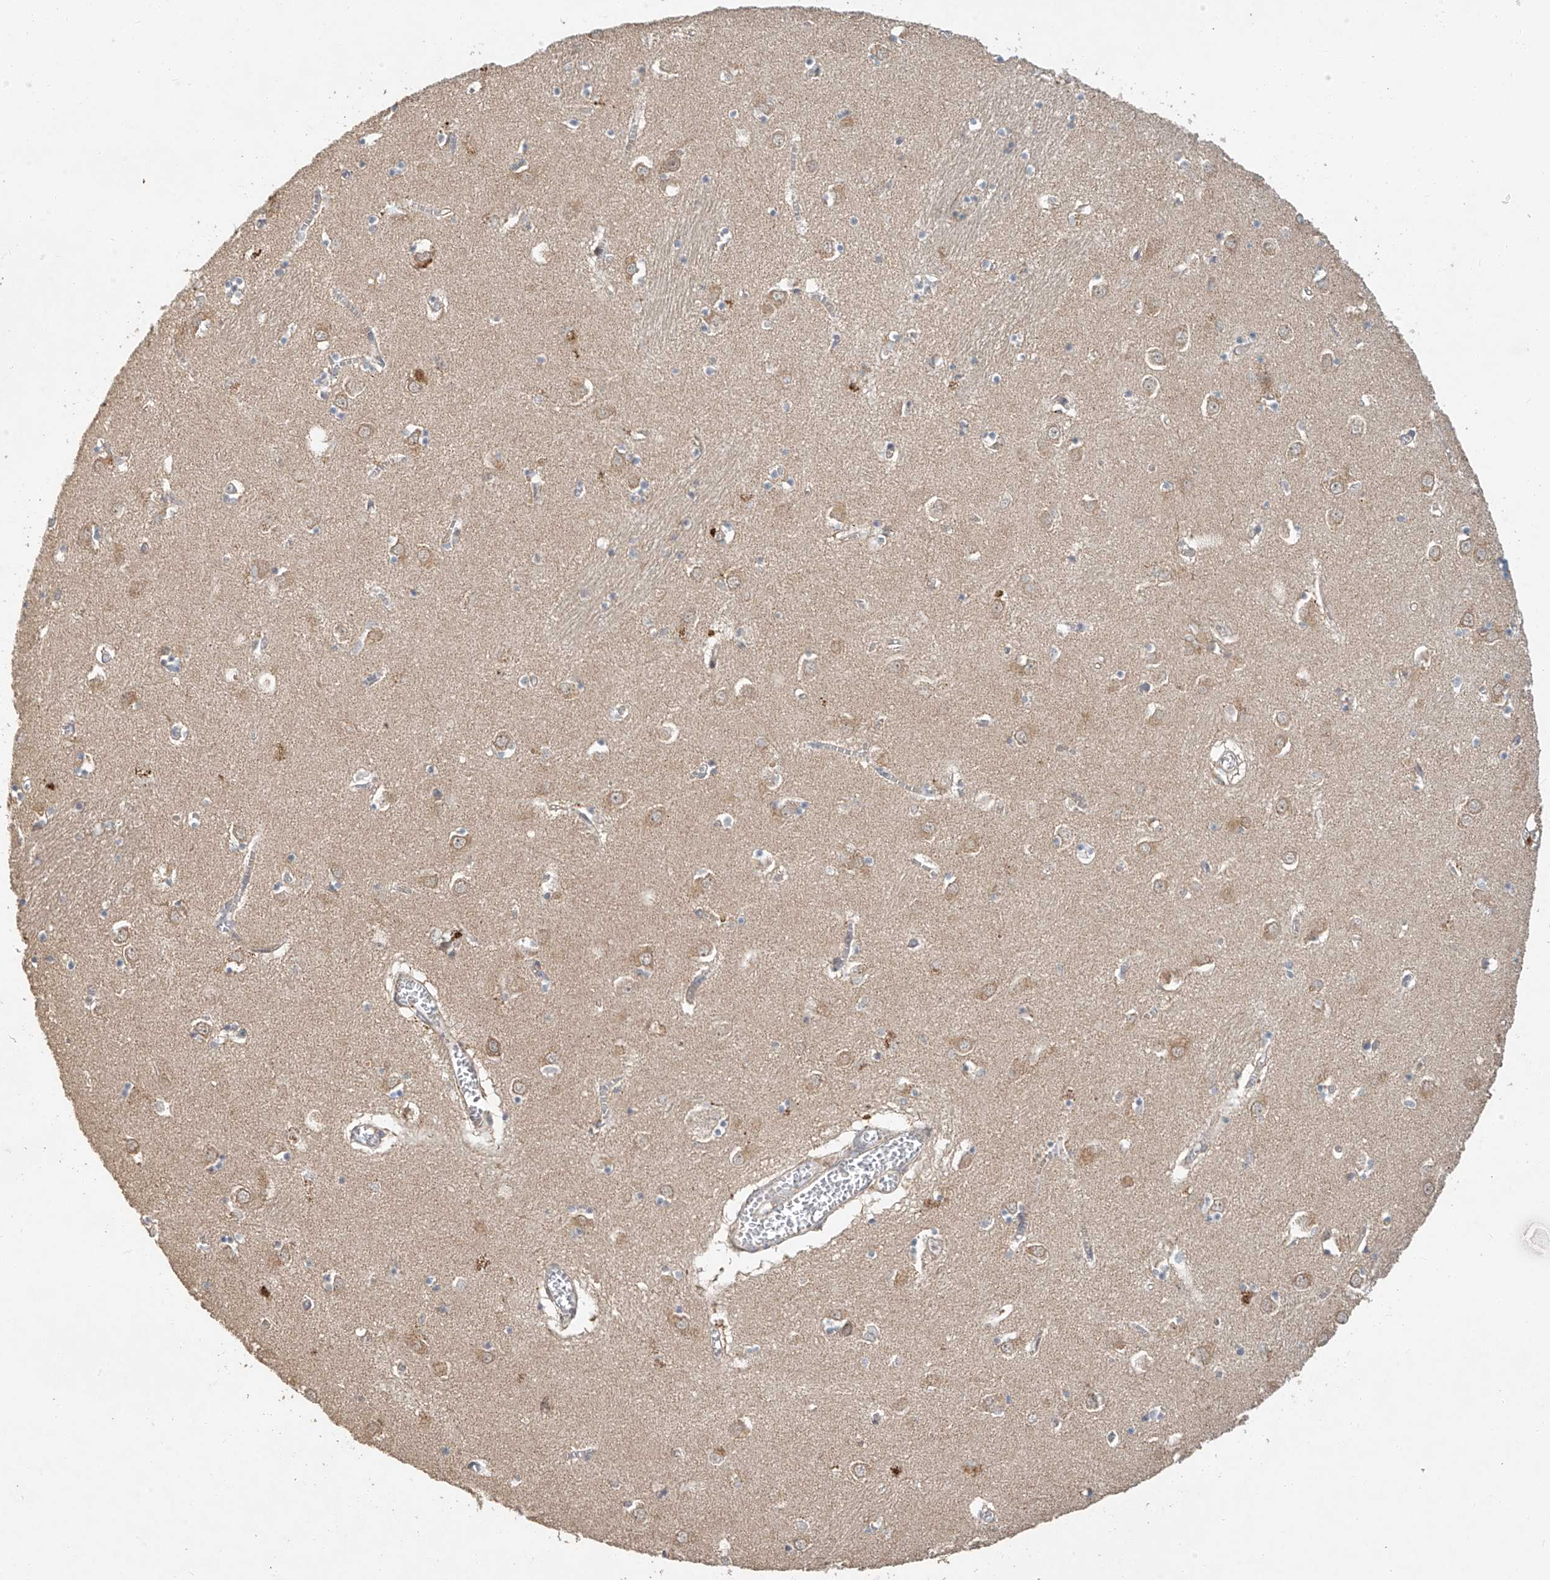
{"staining": {"intensity": "weak", "quantity": "<25%", "location": "cytoplasmic/membranous"}, "tissue": "caudate", "cell_type": "Glial cells", "image_type": "normal", "snomed": [{"axis": "morphology", "description": "Normal tissue, NOS"}, {"axis": "topography", "description": "Lateral ventricle wall"}], "caption": "An immunohistochemistry (IHC) image of benign caudate is shown. There is no staining in glial cells of caudate. The staining is performed using DAB brown chromogen with nuclei counter-stained in using hematoxylin.", "gene": "TMEM61", "patient": {"sex": "male", "age": 70}}